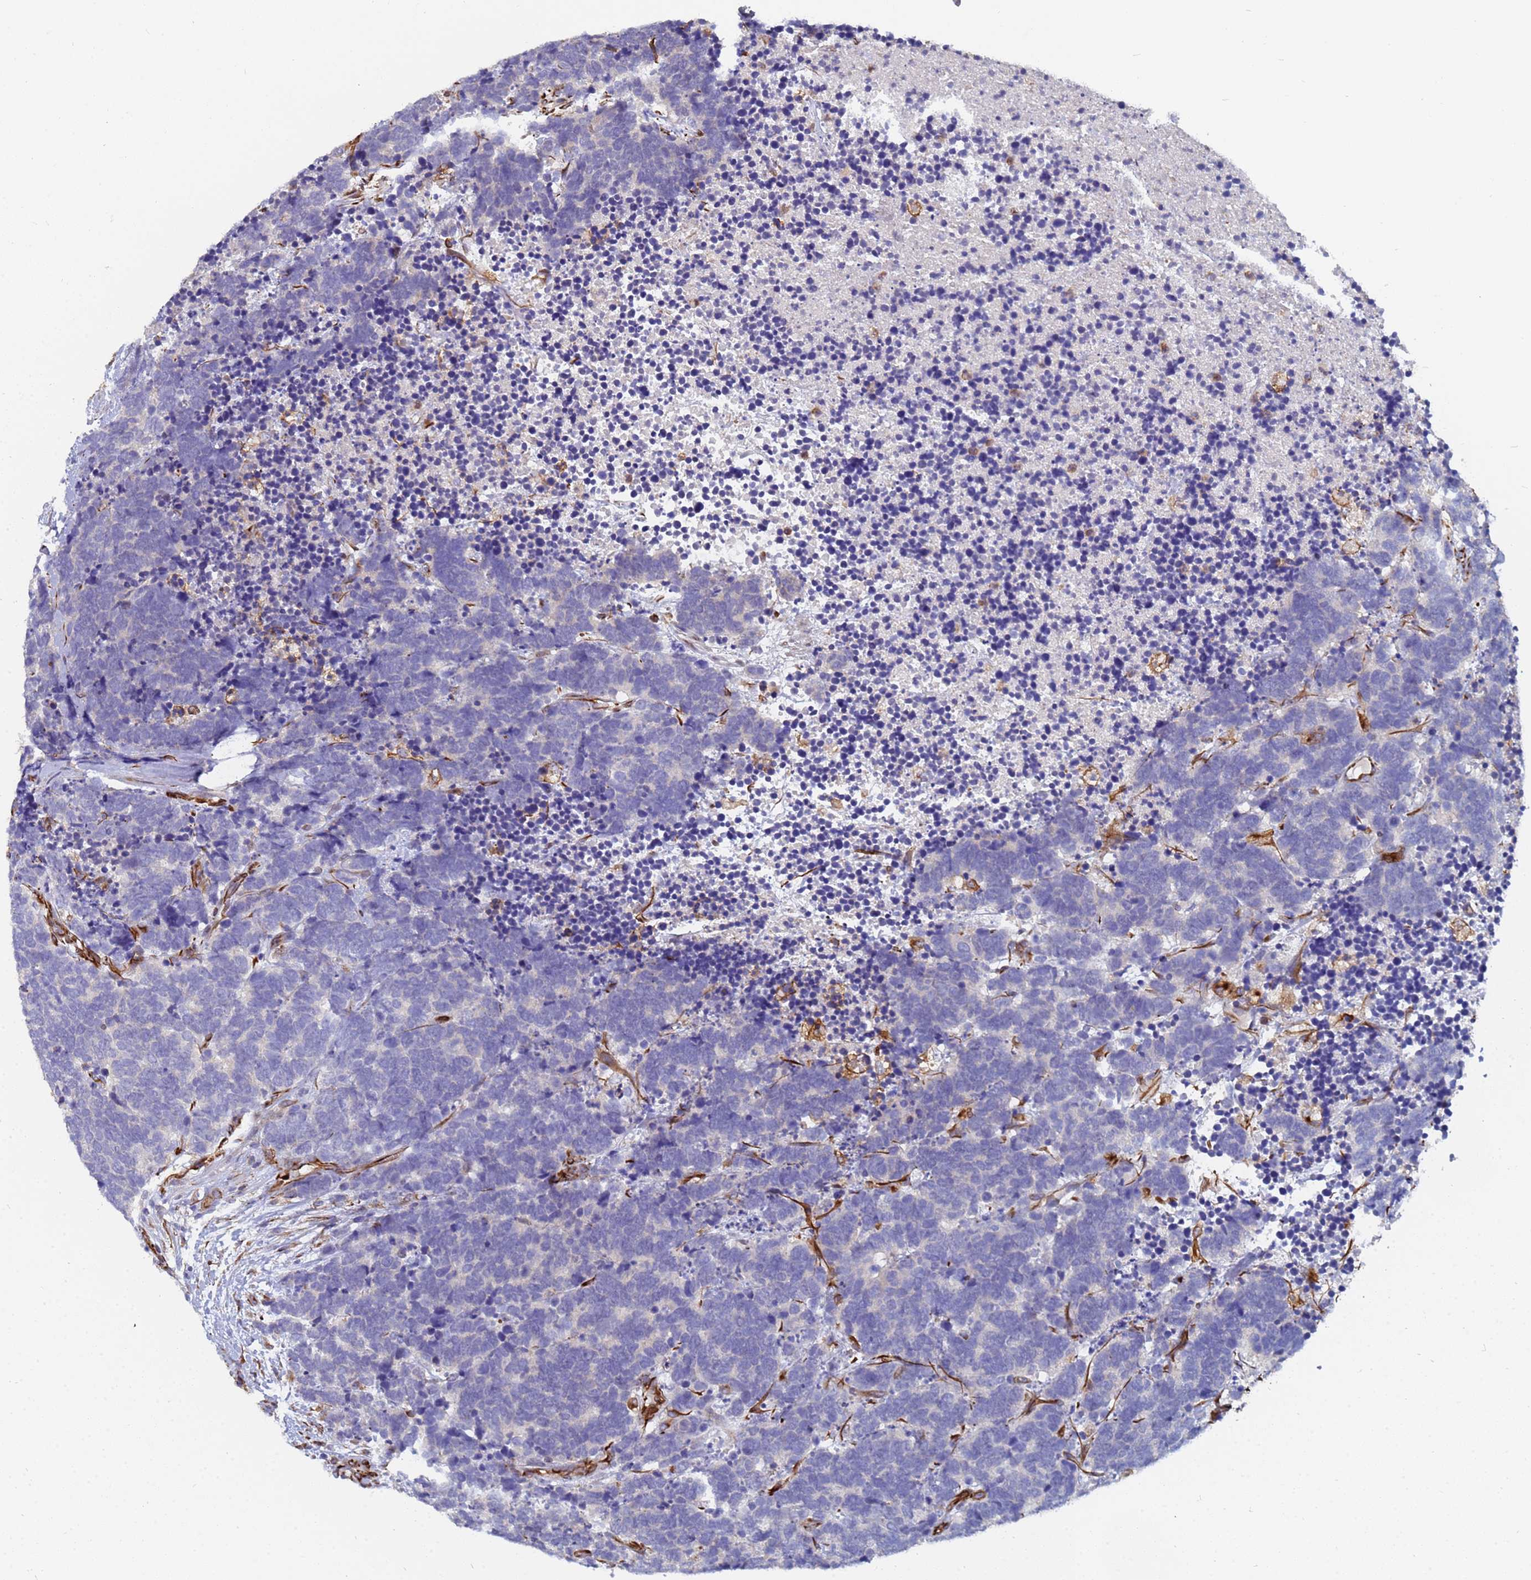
{"staining": {"intensity": "negative", "quantity": "none", "location": "none"}, "tissue": "carcinoid", "cell_type": "Tumor cells", "image_type": "cancer", "snomed": [{"axis": "morphology", "description": "Carcinoma, NOS"}, {"axis": "morphology", "description": "Carcinoid, malignant, NOS"}, {"axis": "topography", "description": "Urinary bladder"}], "caption": "A micrograph of human carcinoid is negative for staining in tumor cells. (DAB immunohistochemistry visualized using brightfield microscopy, high magnification).", "gene": "SYT13", "patient": {"sex": "male", "age": 57}}